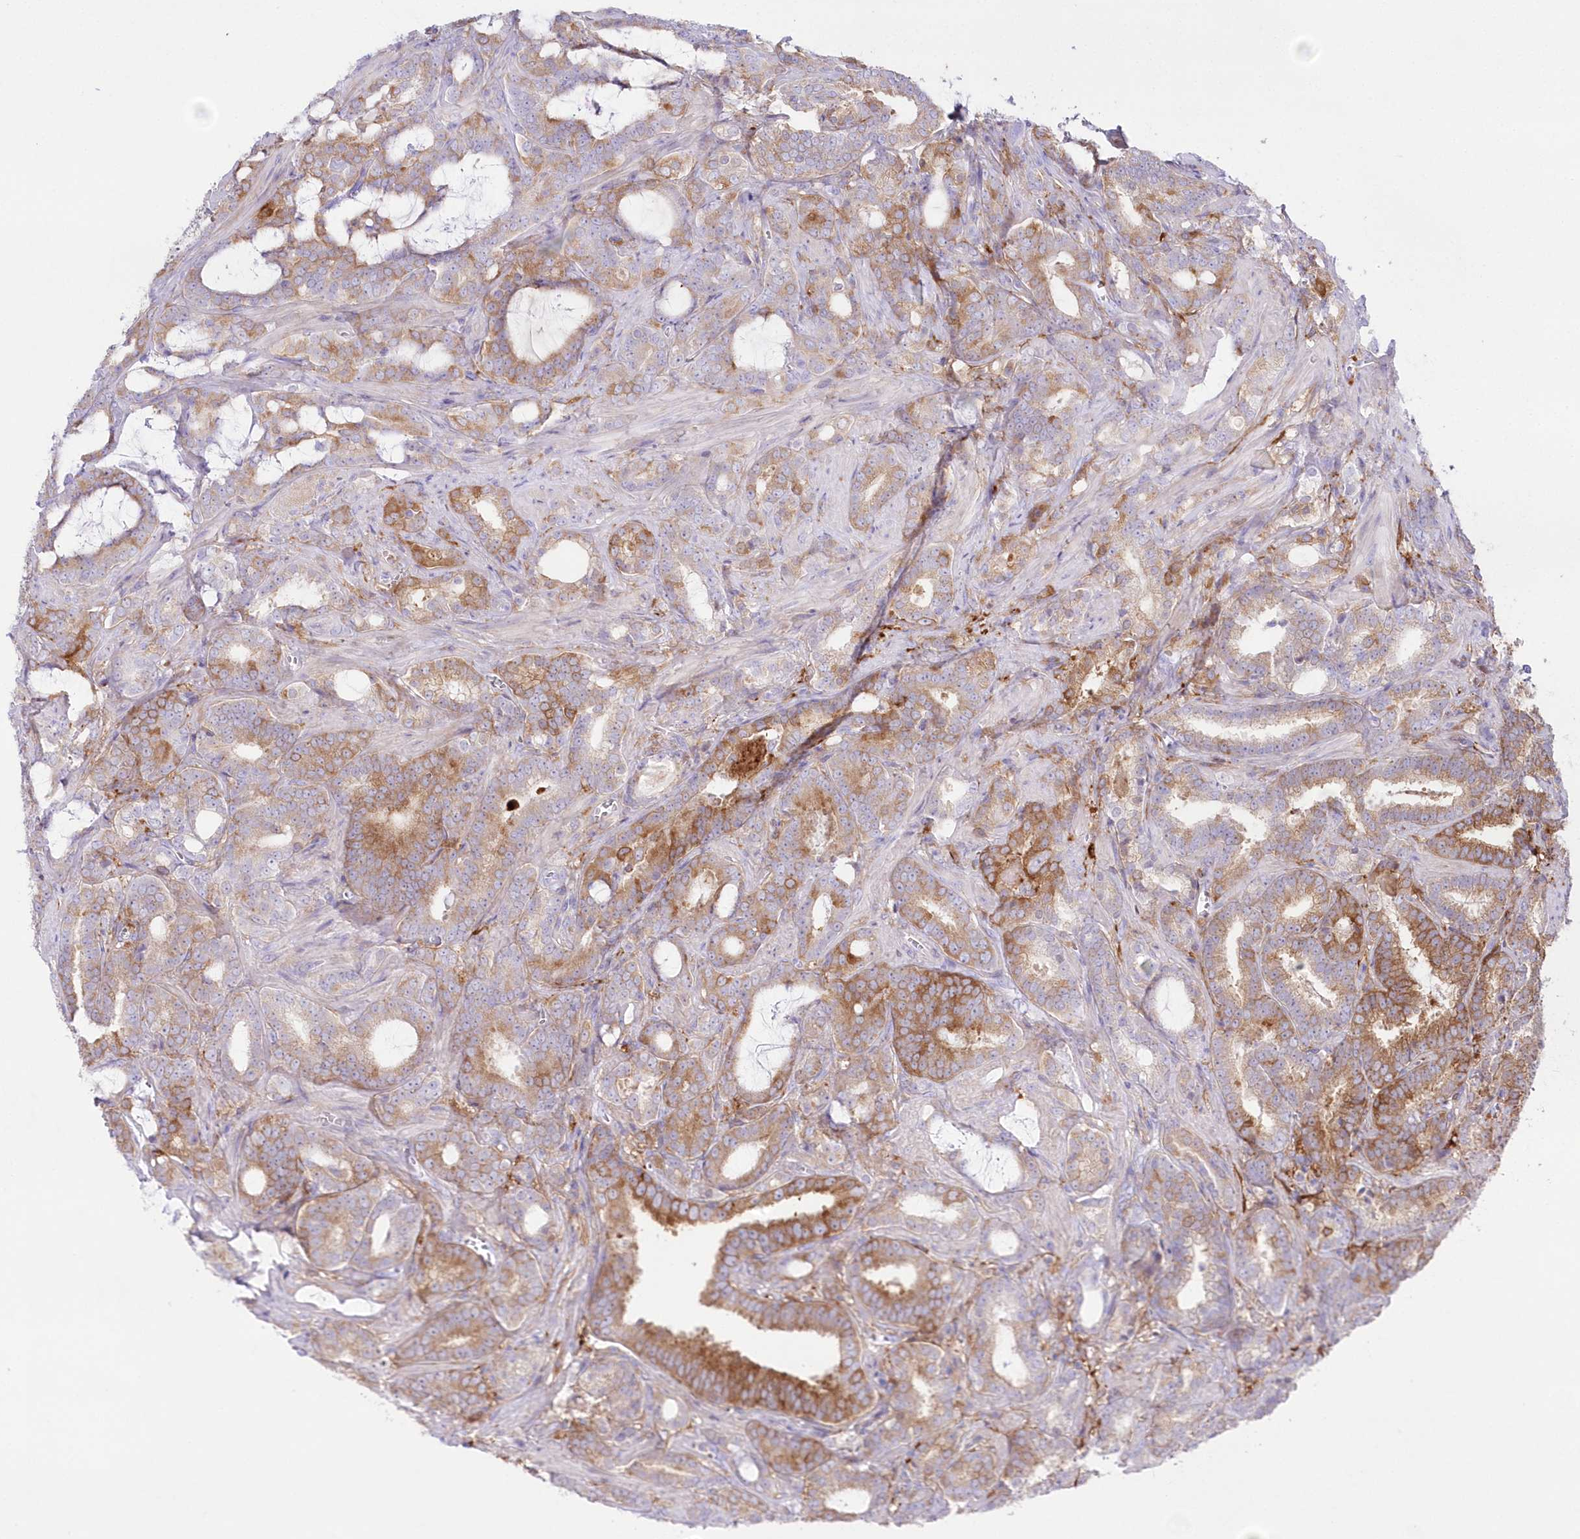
{"staining": {"intensity": "moderate", "quantity": "25%-75%", "location": "cytoplasmic/membranous"}, "tissue": "prostate cancer", "cell_type": "Tumor cells", "image_type": "cancer", "snomed": [{"axis": "morphology", "description": "Adenocarcinoma, High grade"}, {"axis": "topography", "description": "Prostate and seminal vesicle, NOS"}], "caption": "Brown immunohistochemical staining in prostate cancer (adenocarcinoma (high-grade)) displays moderate cytoplasmic/membranous expression in about 25%-75% of tumor cells.", "gene": "DNAJC19", "patient": {"sex": "male", "age": 67}}